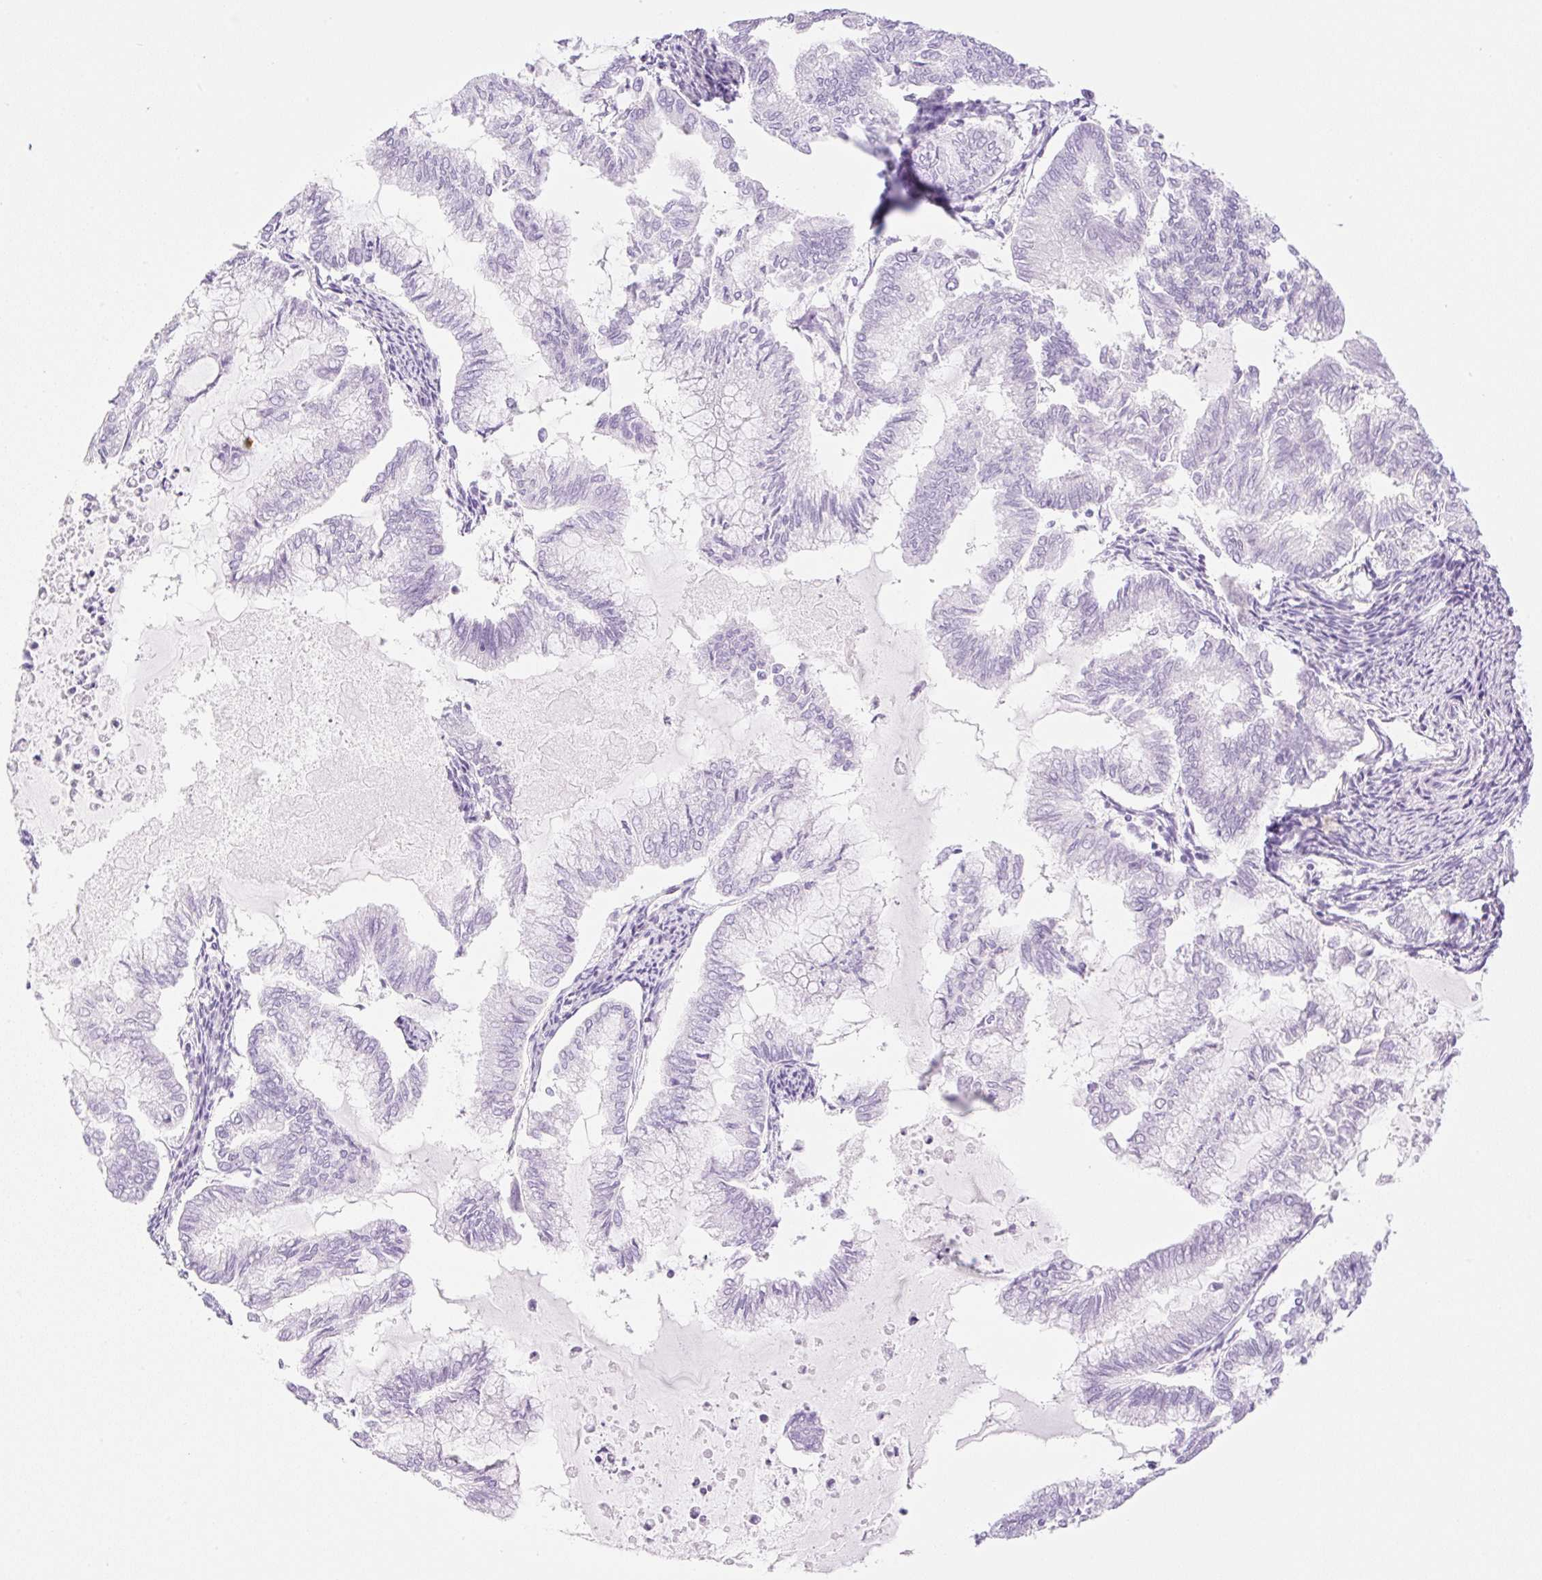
{"staining": {"intensity": "negative", "quantity": "none", "location": "none"}, "tissue": "endometrial cancer", "cell_type": "Tumor cells", "image_type": "cancer", "snomed": [{"axis": "morphology", "description": "Adenocarcinoma, NOS"}, {"axis": "topography", "description": "Endometrium"}], "caption": "This is a photomicrograph of immunohistochemistry staining of endometrial cancer (adenocarcinoma), which shows no expression in tumor cells.", "gene": "SPRR4", "patient": {"sex": "female", "age": 79}}